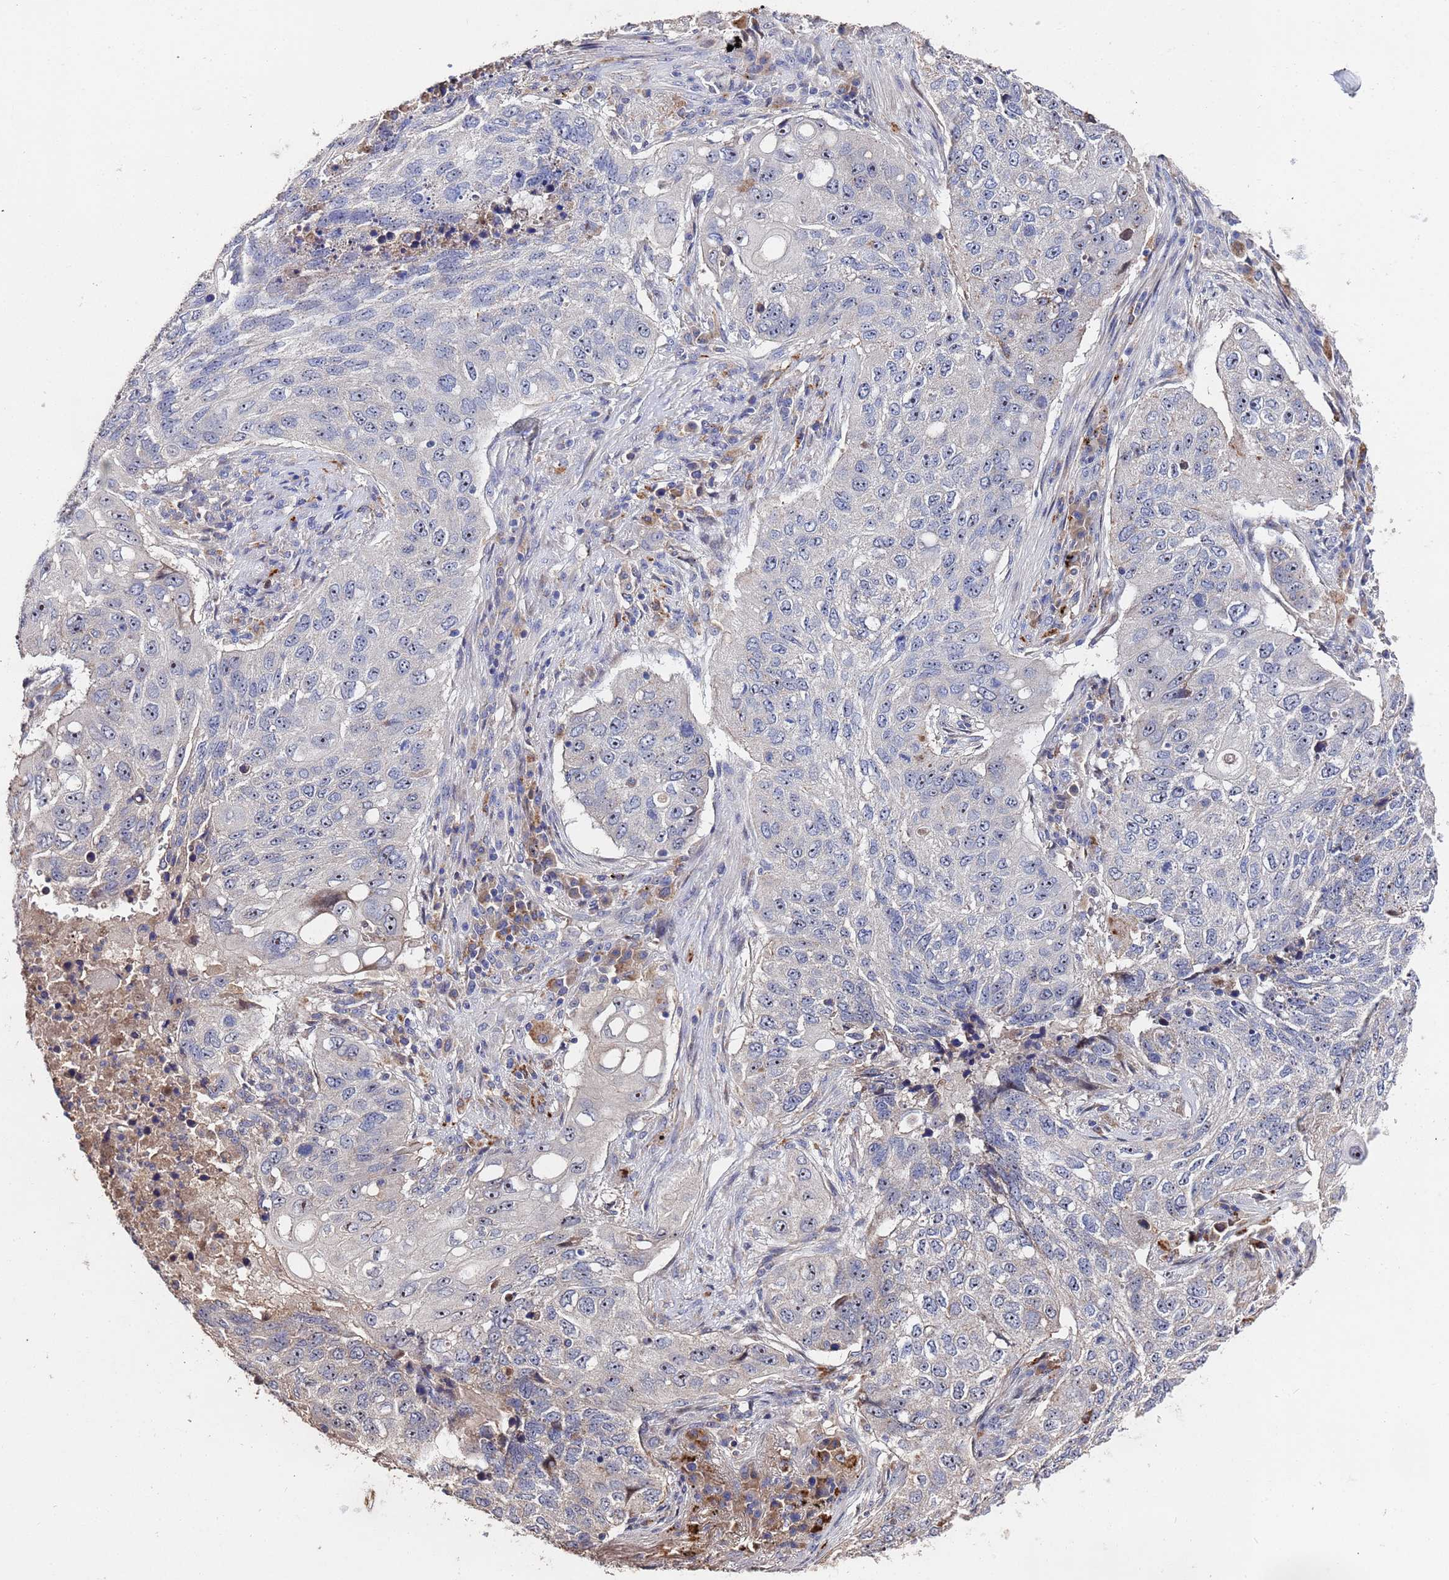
{"staining": {"intensity": "weak", "quantity": "25%-75%", "location": "nuclear"}, "tissue": "lung cancer", "cell_type": "Tumor cells", "image_type": "cancer", "snomed": [{"axis": "morphology", "description": "Squamous cell carcinoma, NOS"}, {"axis": "topography", "description": "Lung"}], "caption": "A micrograph of lung cancer (squamous cell carcinoma) stained for a protein reveals weak nuclear brown staining in tumor cells.", "gene": "TCP10L", "patient": {"sex": "female", "age": 63}}